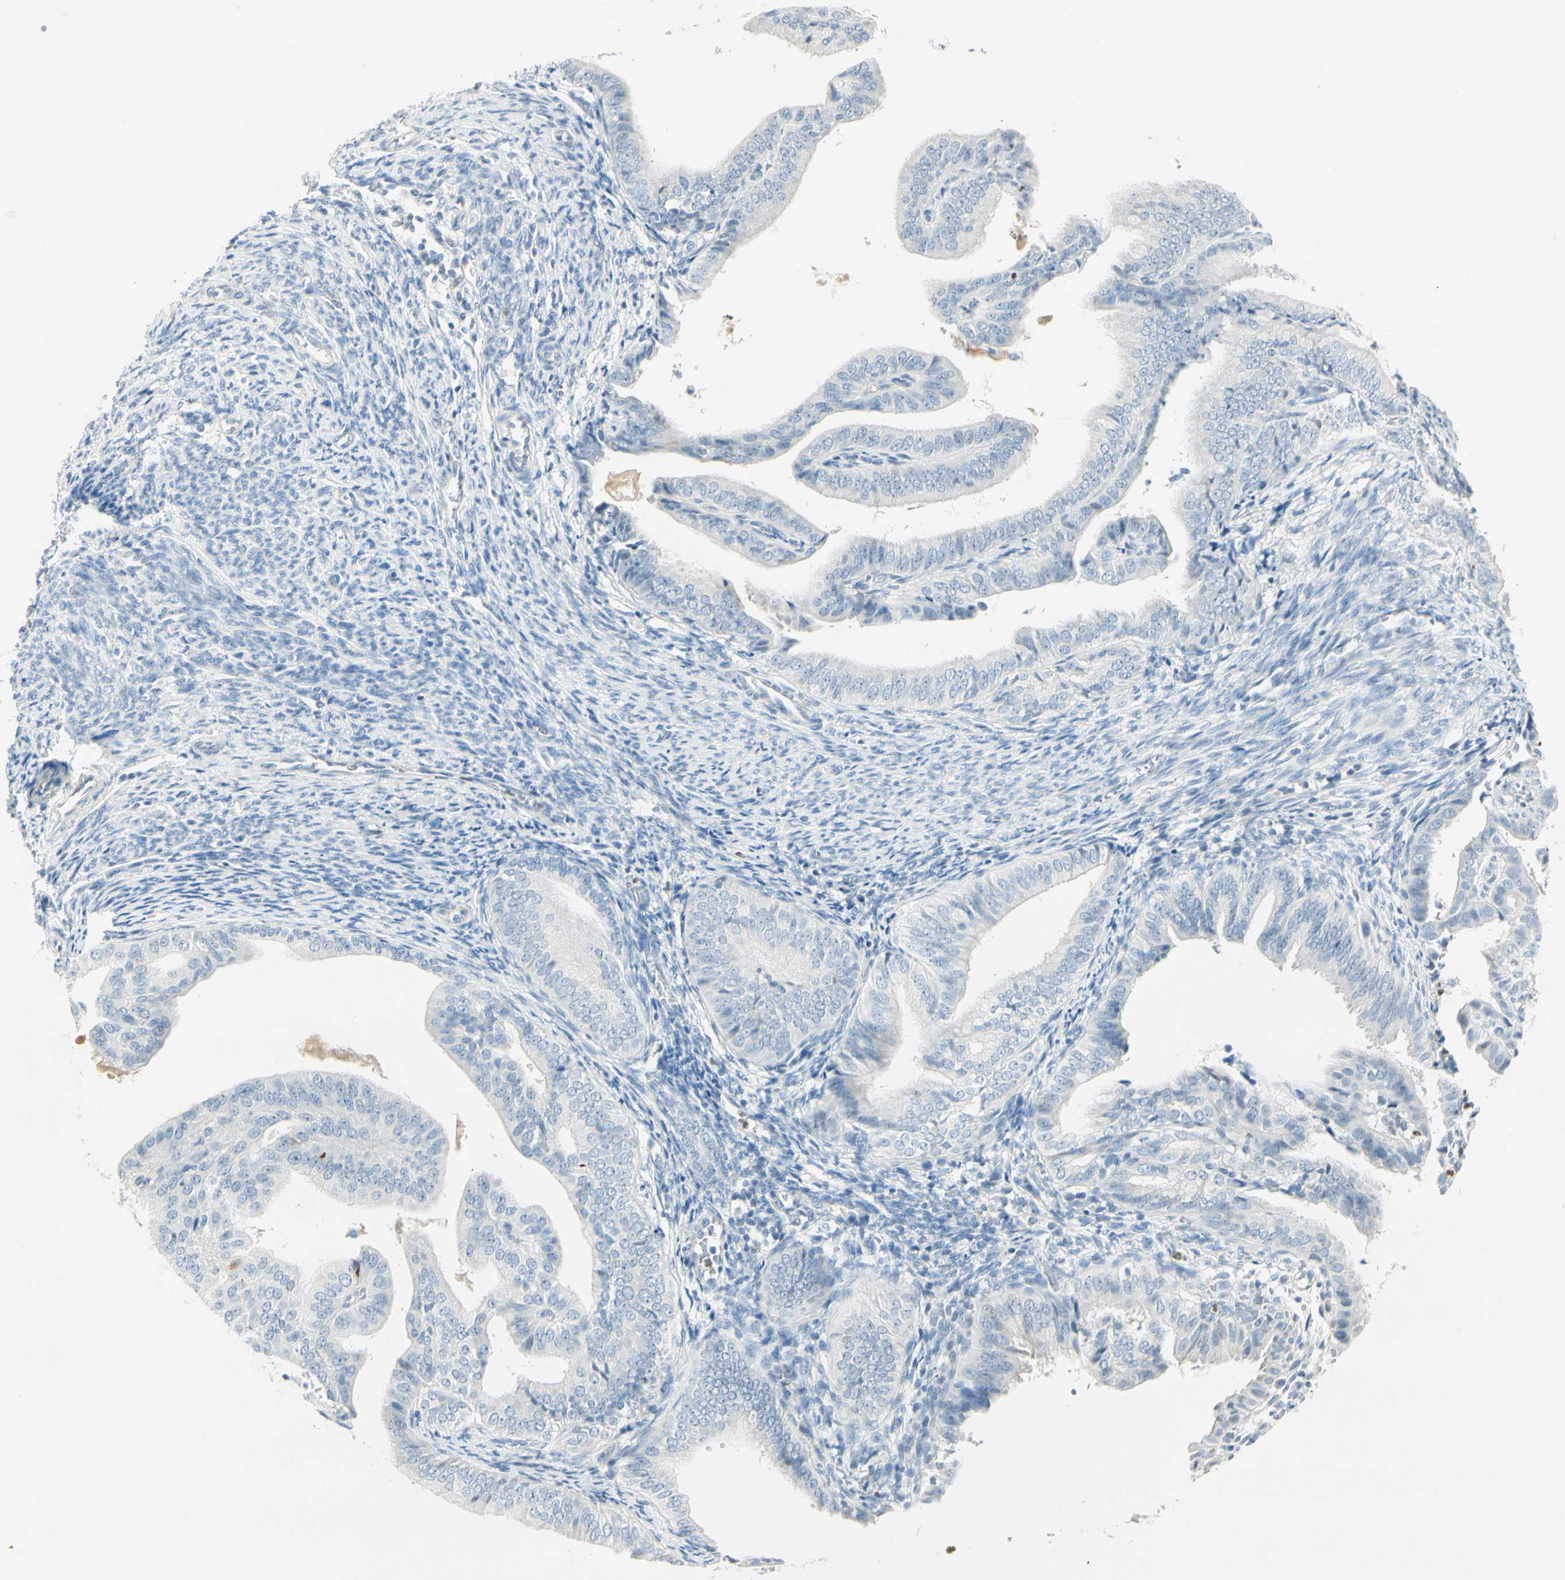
{"staining": {"intensity": "negative", "quantity": "none", "location": "none"}, "tissue": "endometrial cancer", "cell_type": "Tumor cells", "image_type": "cancer", "snomed": [{"axis": "morphology", "description": "Adenocarcinoma, NOS"}, {"axis": "topography", "description": "Endometrium"}], "caption": "IHC photomicrograph of endometrial adenocarcinoma stained for a protein (brown), which reveals no positivity in tumor cells. (DAB (3,3'-diaminobenzidine) immunohistochemistry (IHC) visualized using brightfield microscopy, high magnification).", "gene": "MLLT10", "patient": {"sex": "female", "age": 58}}